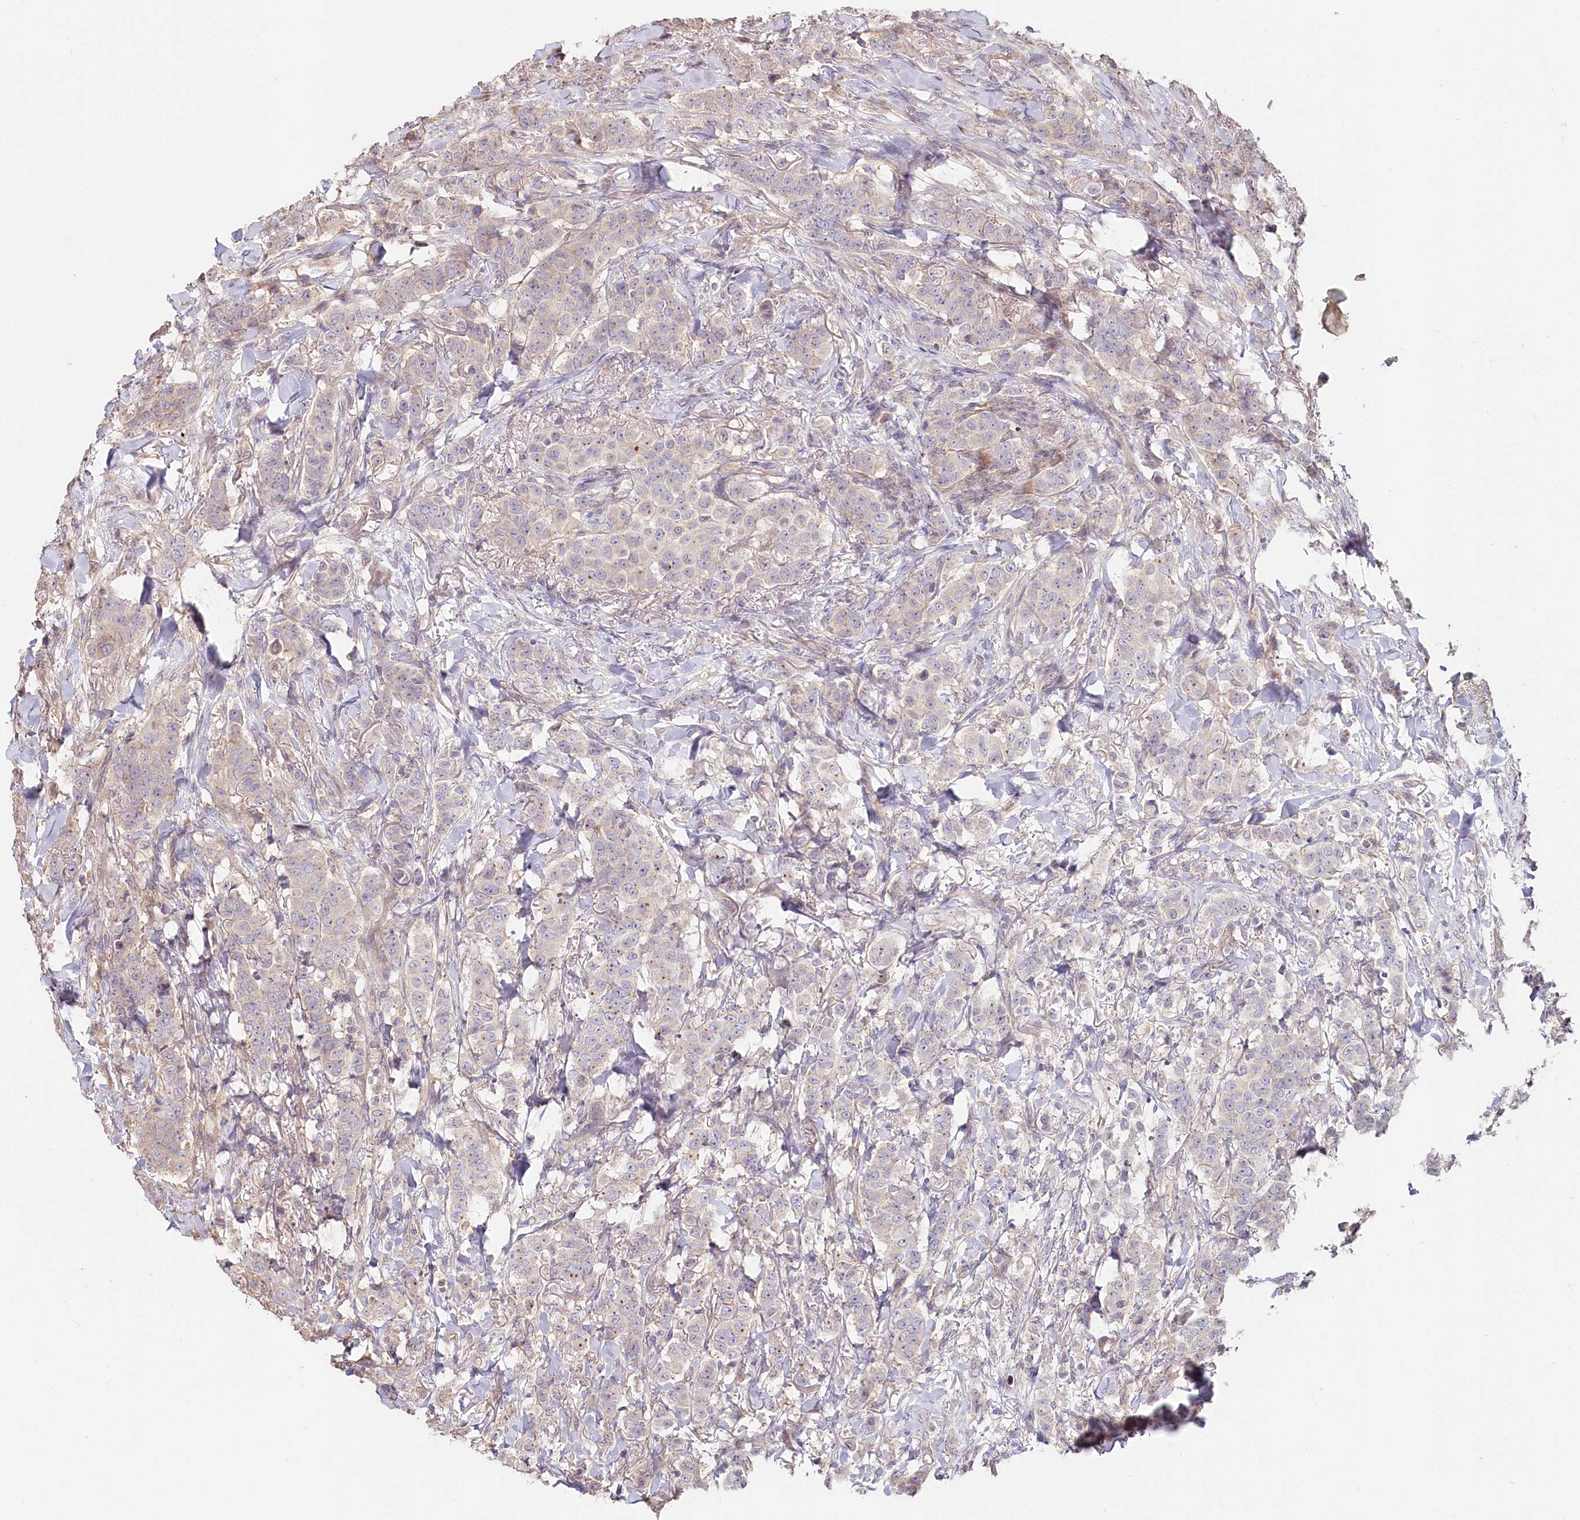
{"staining": {"intensity": "negative", "quantity": "none", "location": "none"}, "tissue": "breast cancer", "cell_type": "Tumor cells", "image_type": "cancer", "snomed": [{"axis": "morphology", "description": "Duct carcinoma"}, {"axis": "topography", "description": "Breast"}], "caption": "Histopathology image shows no protein staining in tumor cells of breast invasive ductal carcinoma tissue.", "gene": "TCHP", "patient": {"sex": "female", "age": 40}}